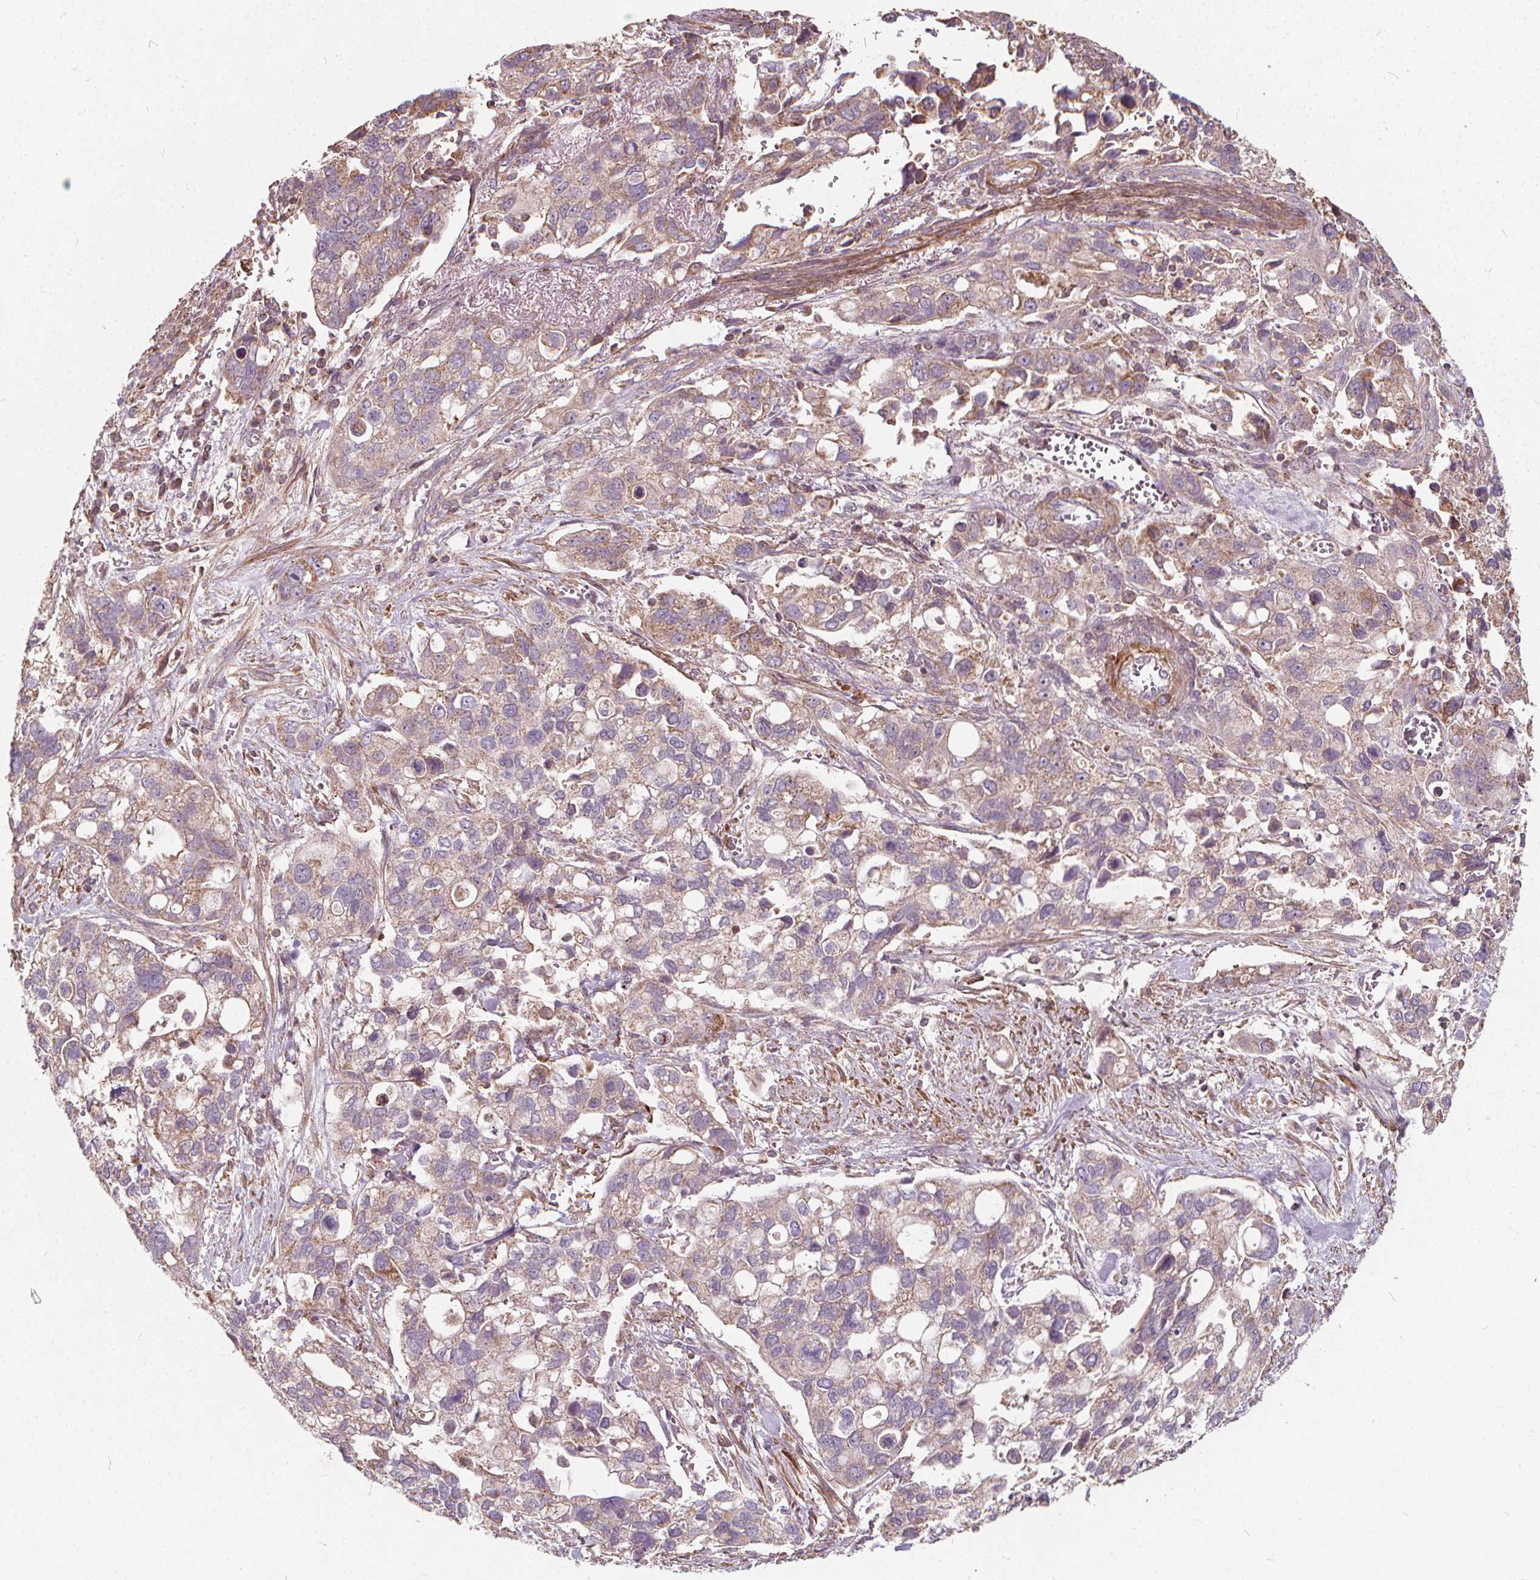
{"staining": {"intensity": "weak", "quantity": "25%-75%", "location": "cytoplasmic/membranous"}, "tissue": "stomach cancer", "cell_type": "Tumor cells", "image_type": "cancer", "snomed": [{"axis": "morphology", "description": "Adenocarcinoma, NOS"}, {"axis": "topography", "description": "Stomach, upper"}], "caption": "This is a histology image of IHC staining of stomach adenocarcinoma, which shows weak expression in the cytoplasmic/membranous of tumor cells.", "gene": "ORAI2", "patient": {"sex": "female", "age": 81}}